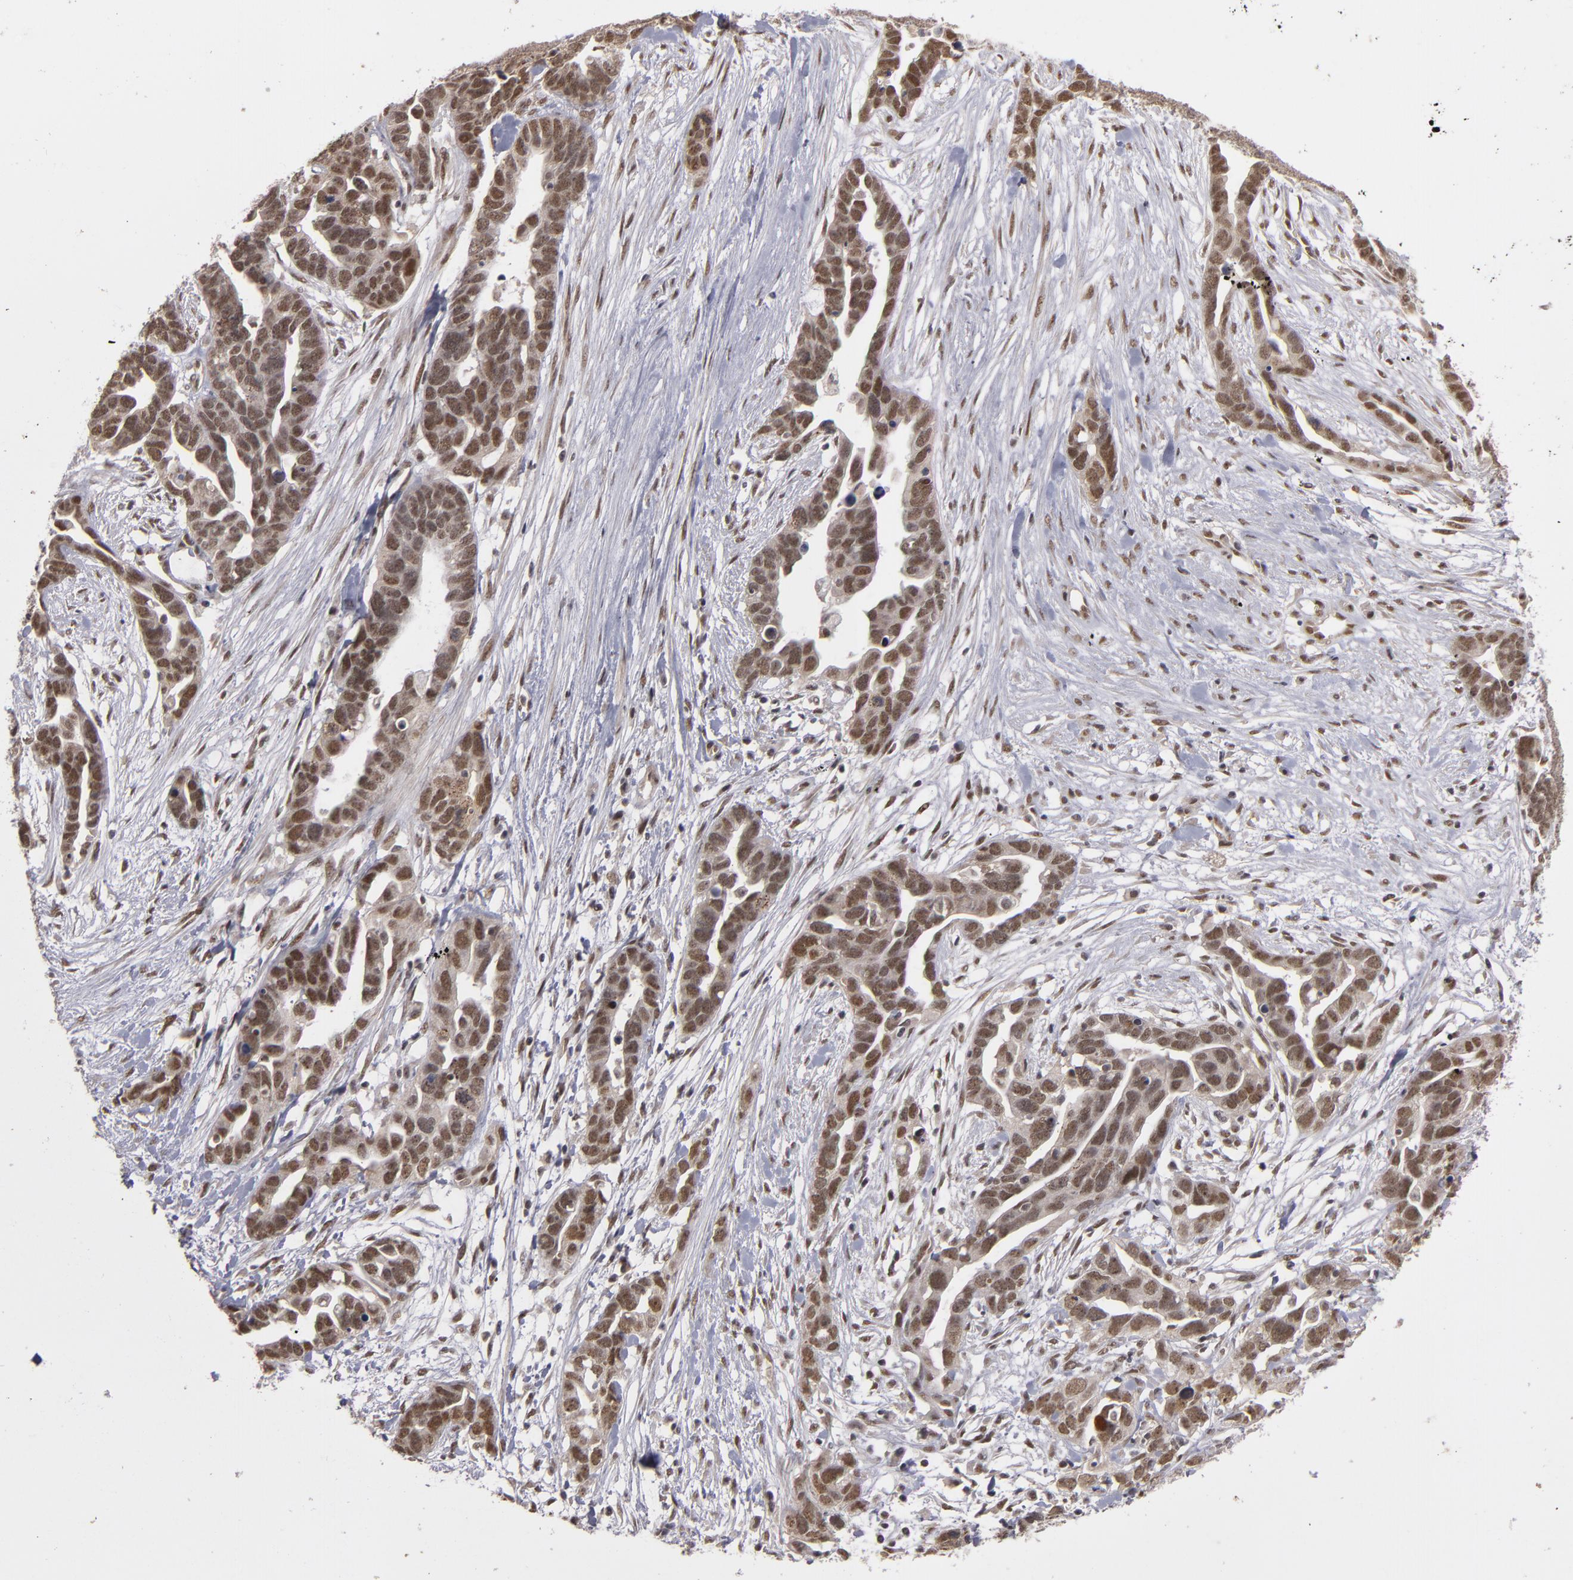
{"staining": {"intensity": "moderate", "quantity": ">75%", "location": "nuclear"}, "tissue": "ovarian cancer", "cell_type": "Tumor cells", "image_type": "cancer", "snomed": [{"axis": "morphology", "description": "Cystadenocarcinoma, serous, NOS"}, {"axis": "topography", "description": "Ovary"}], "caption": "Serous cystadenocarcinoma (ovarian) was stained to show a protein in brown. There is medium levels of moderate nuclear positivity in about >75% of tumor cells.", "gene": "ZNF234", "patient": {"sex": "female", "age": 54}}